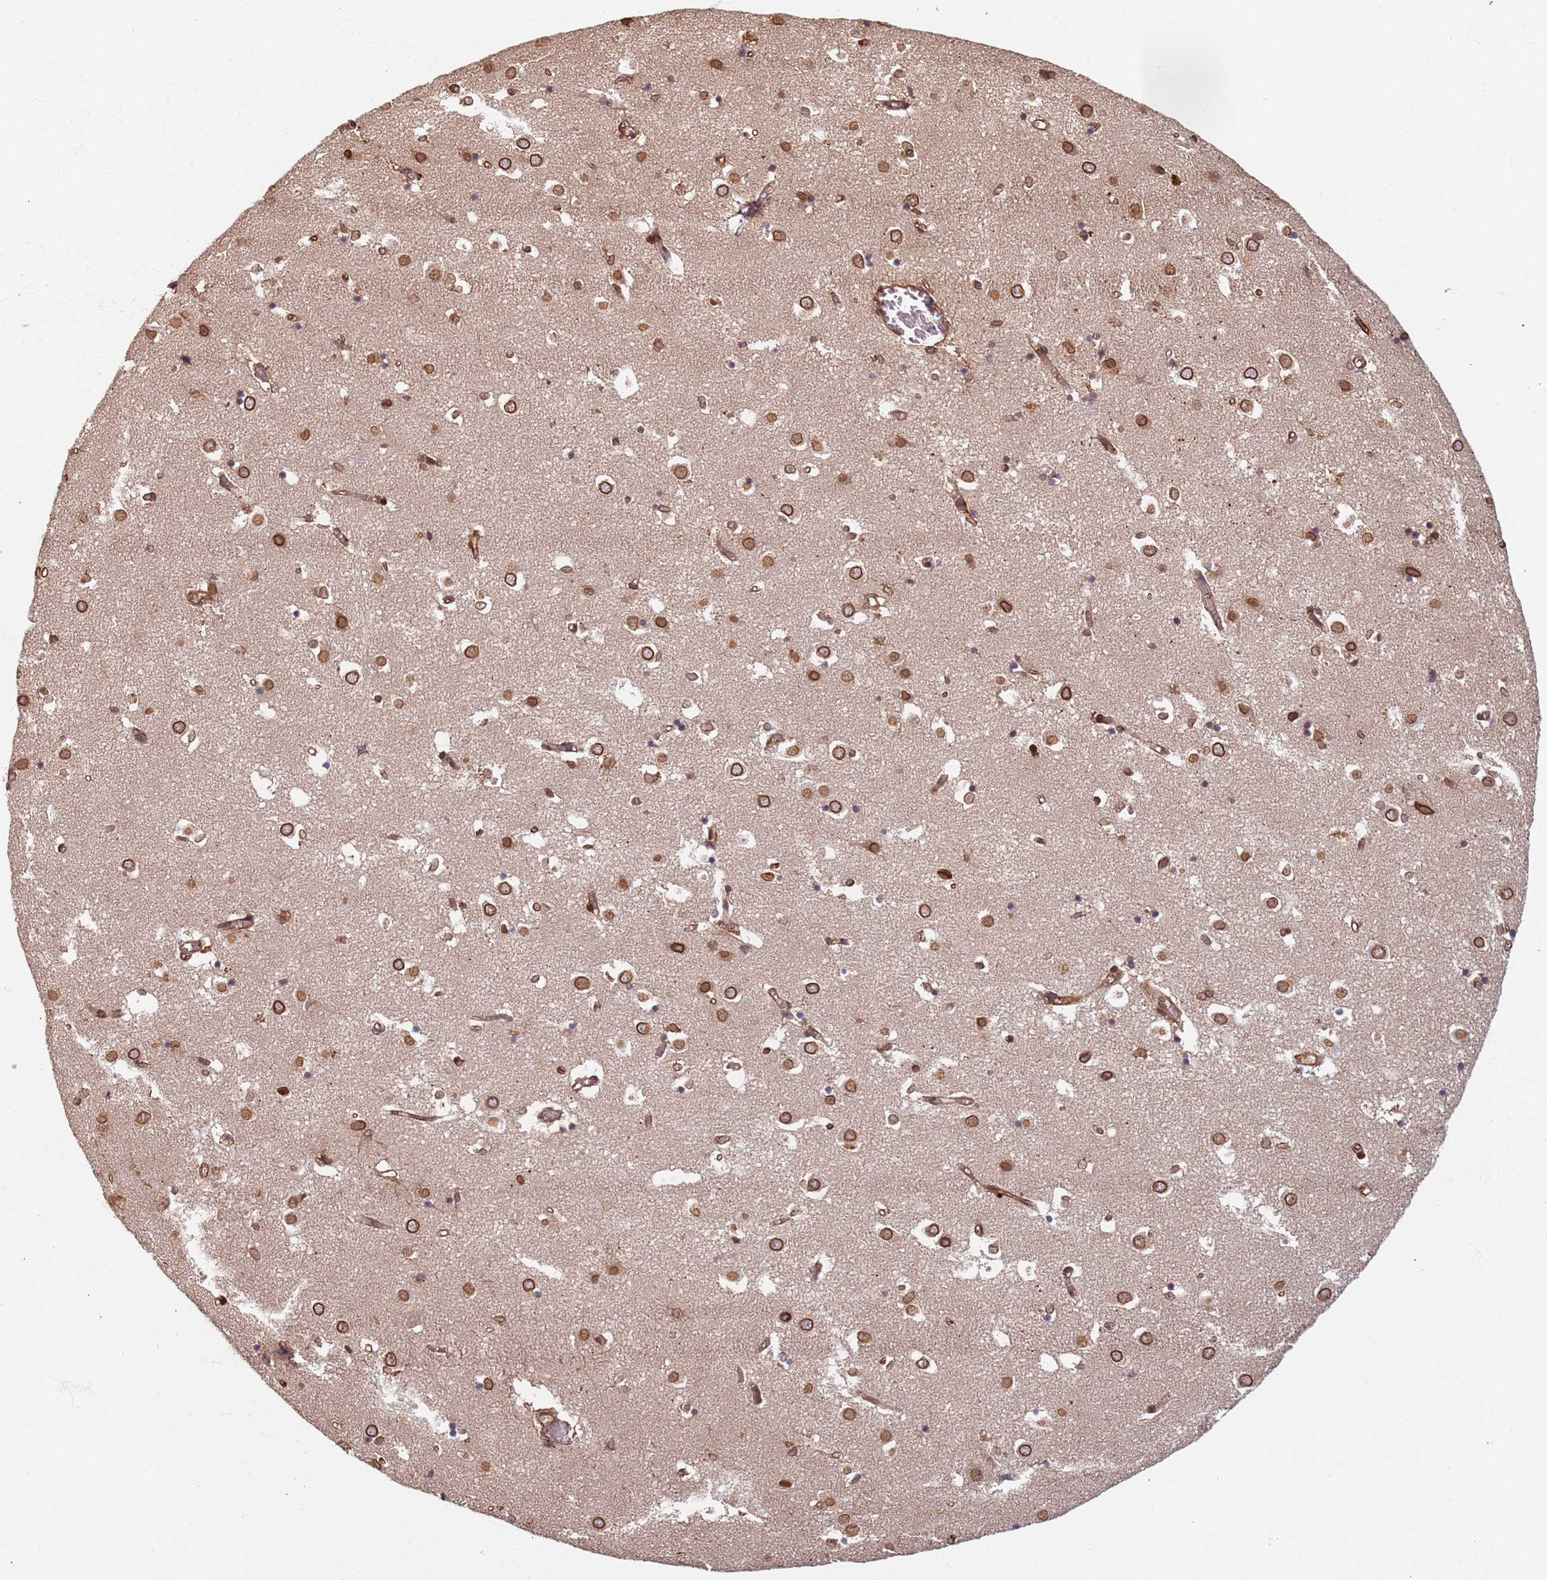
{"staining": {"intensity": "moderate", "quantity": "25%-75%", "location": "nuclear"}, "tissue": "caudate", "cell_type": "Glial cells", "image_type": "normal", "snomed": [{"axis": "morphology", "description": "Normal tissue, NOS"}, {"axis": "topography", "description": "Lateral ventricle wall"}], "caption": "Glial cells reveal moderate nuclear positivity in approximately 25%-75% of cells in benign caudate. (brown staining indicates protein expression, while blue staining denotes nuclei).", "gene": "SDCCAG8", "patient": {"sex": "male", "age": 70}}